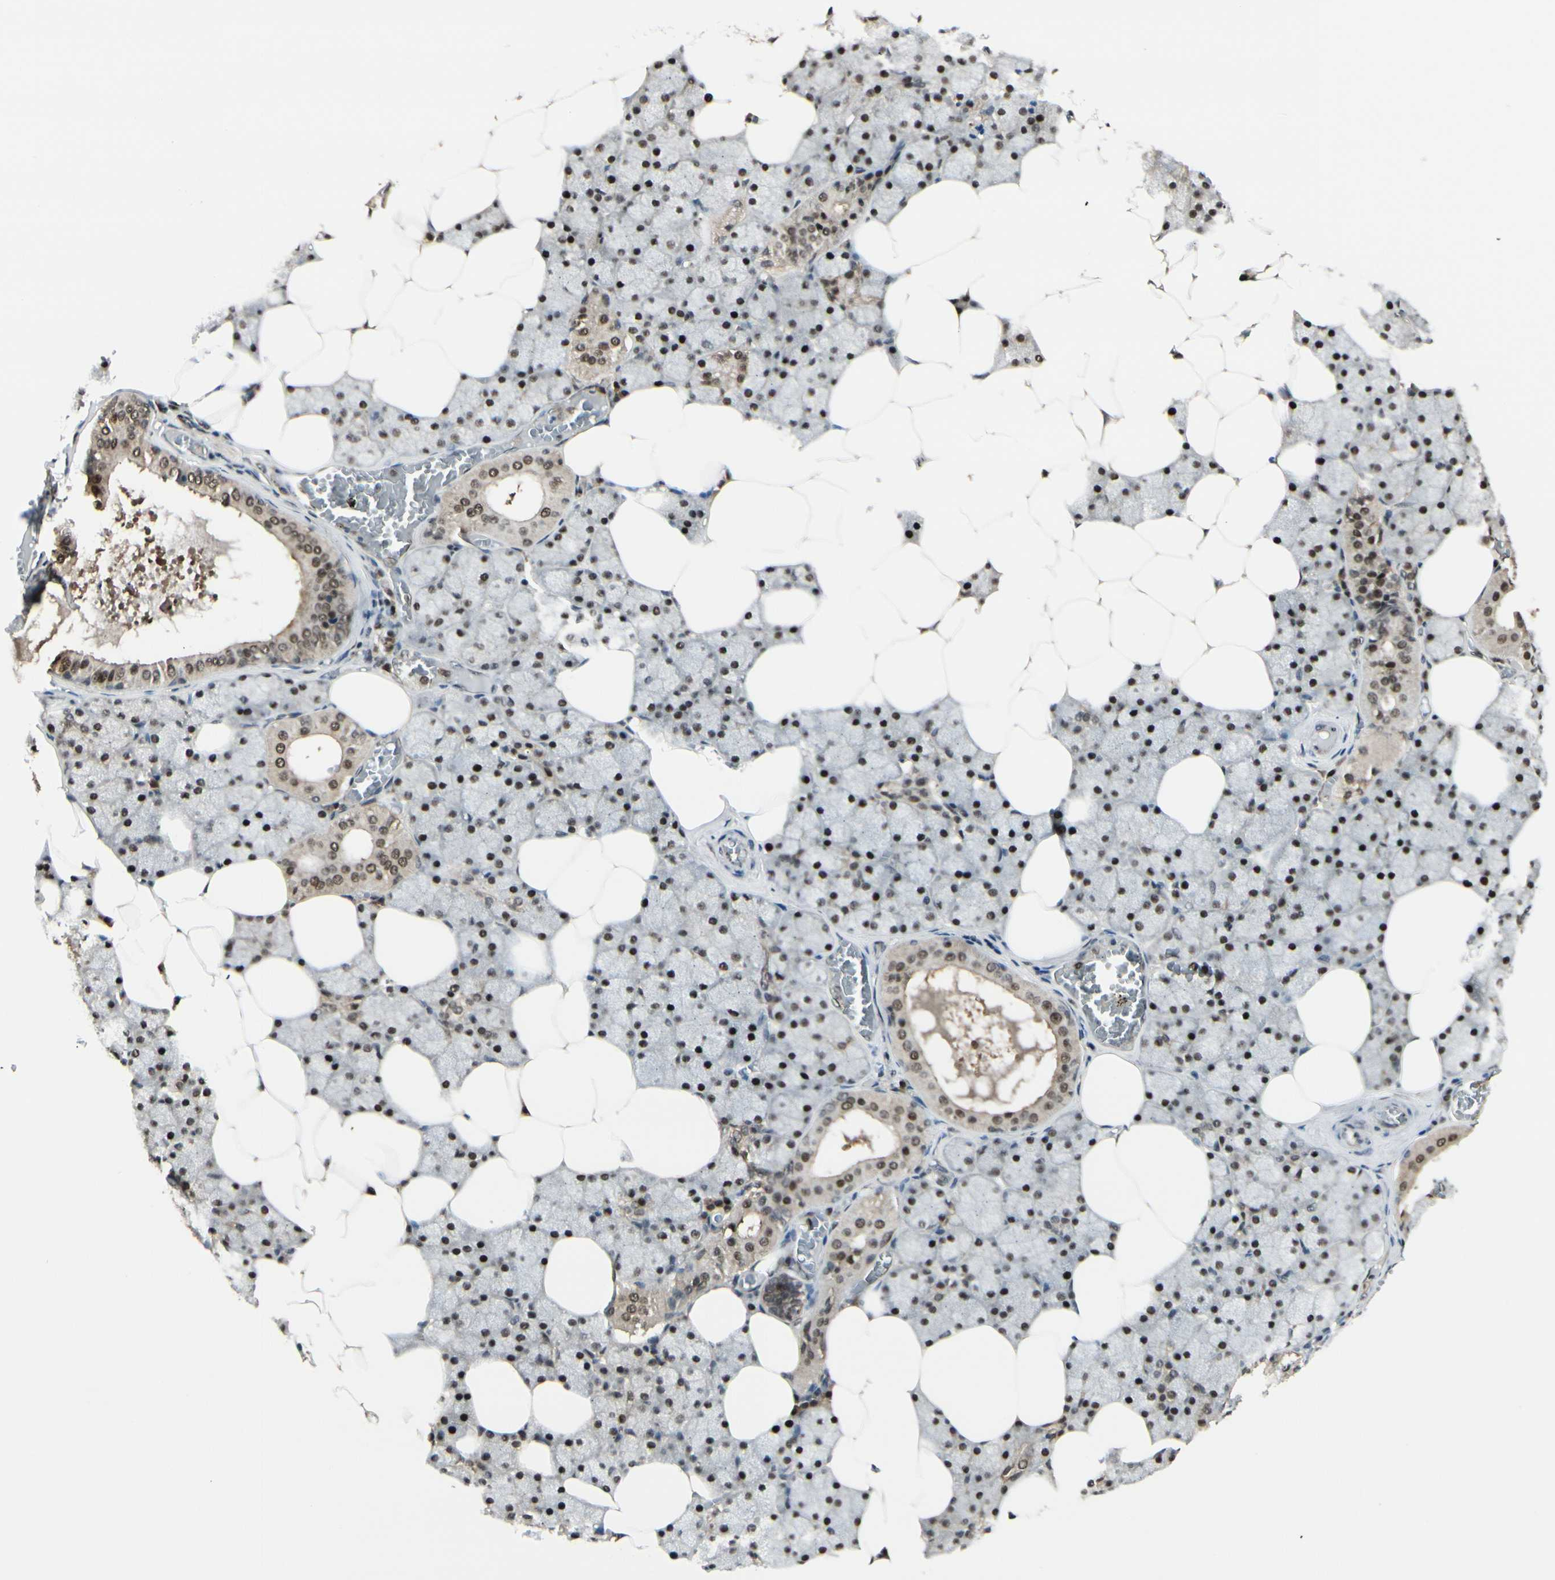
{"staining": {"intensity": "strong", "quantity": ">75%", "location": "nuclear"}, "tissue": "salivary gland", "cell_type": "Glandular cells", "image_type": "normal", "snomed": [{"axis": "morphology", "description": "Normal tissue, NOS"}, {"axis": "topography", "description": "Salivary gland"}], "caption": "IHC of benign salivary gland demonstrates high levels of strong nuclear expression in approximately >75% of glandular cells. The protein of interest is stained brown, and the nuclei are stained in blue (DAB (3,3'-diaminobenzidine) IHC with brightfield microscopy, high magnification).", "gene": "HSF1", "patient": {"sex": "male", "age": 62}}